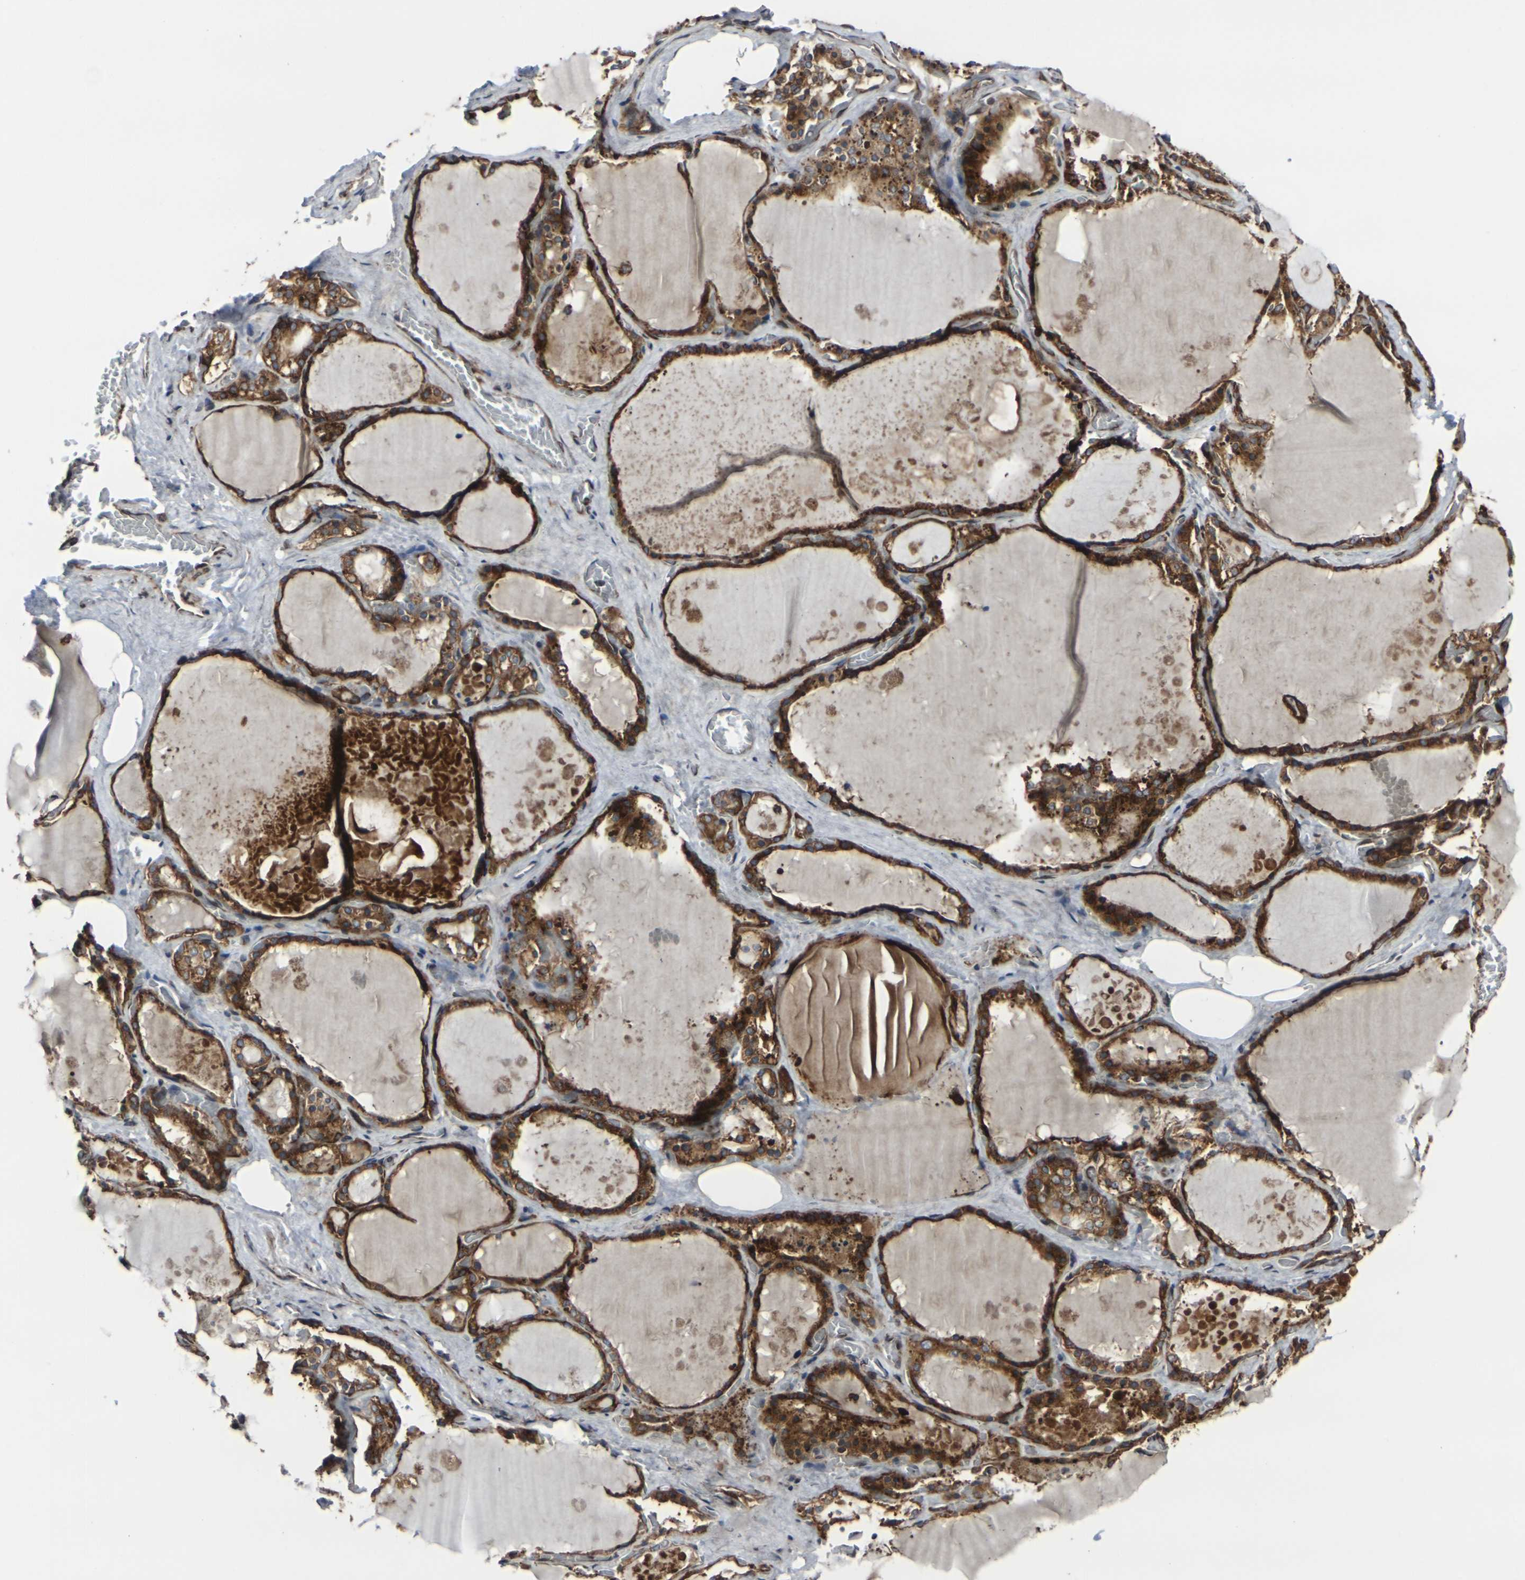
{"staining": {"intensity": "strong", "quantity": ">75%", "location": "cytoplasmic/membranous"}, "tissue": "thyroid gland", "cell_type": "Glandular cells", "image_type": "normal", "snomed": [{"axis": "morphology", "description": "Normal tissue, NOS"}, {"axis": "topography", "description": "Thyroid gland"}], "caption": "Approximately >75% of glandular cells in benign human thyroid gland display strong cytoplasmic/membranous protein positivity as visualized by brown immunohistochemical staining.", "gene": "MARCHF2", "patient": {"sex": "male", "age": 61}}